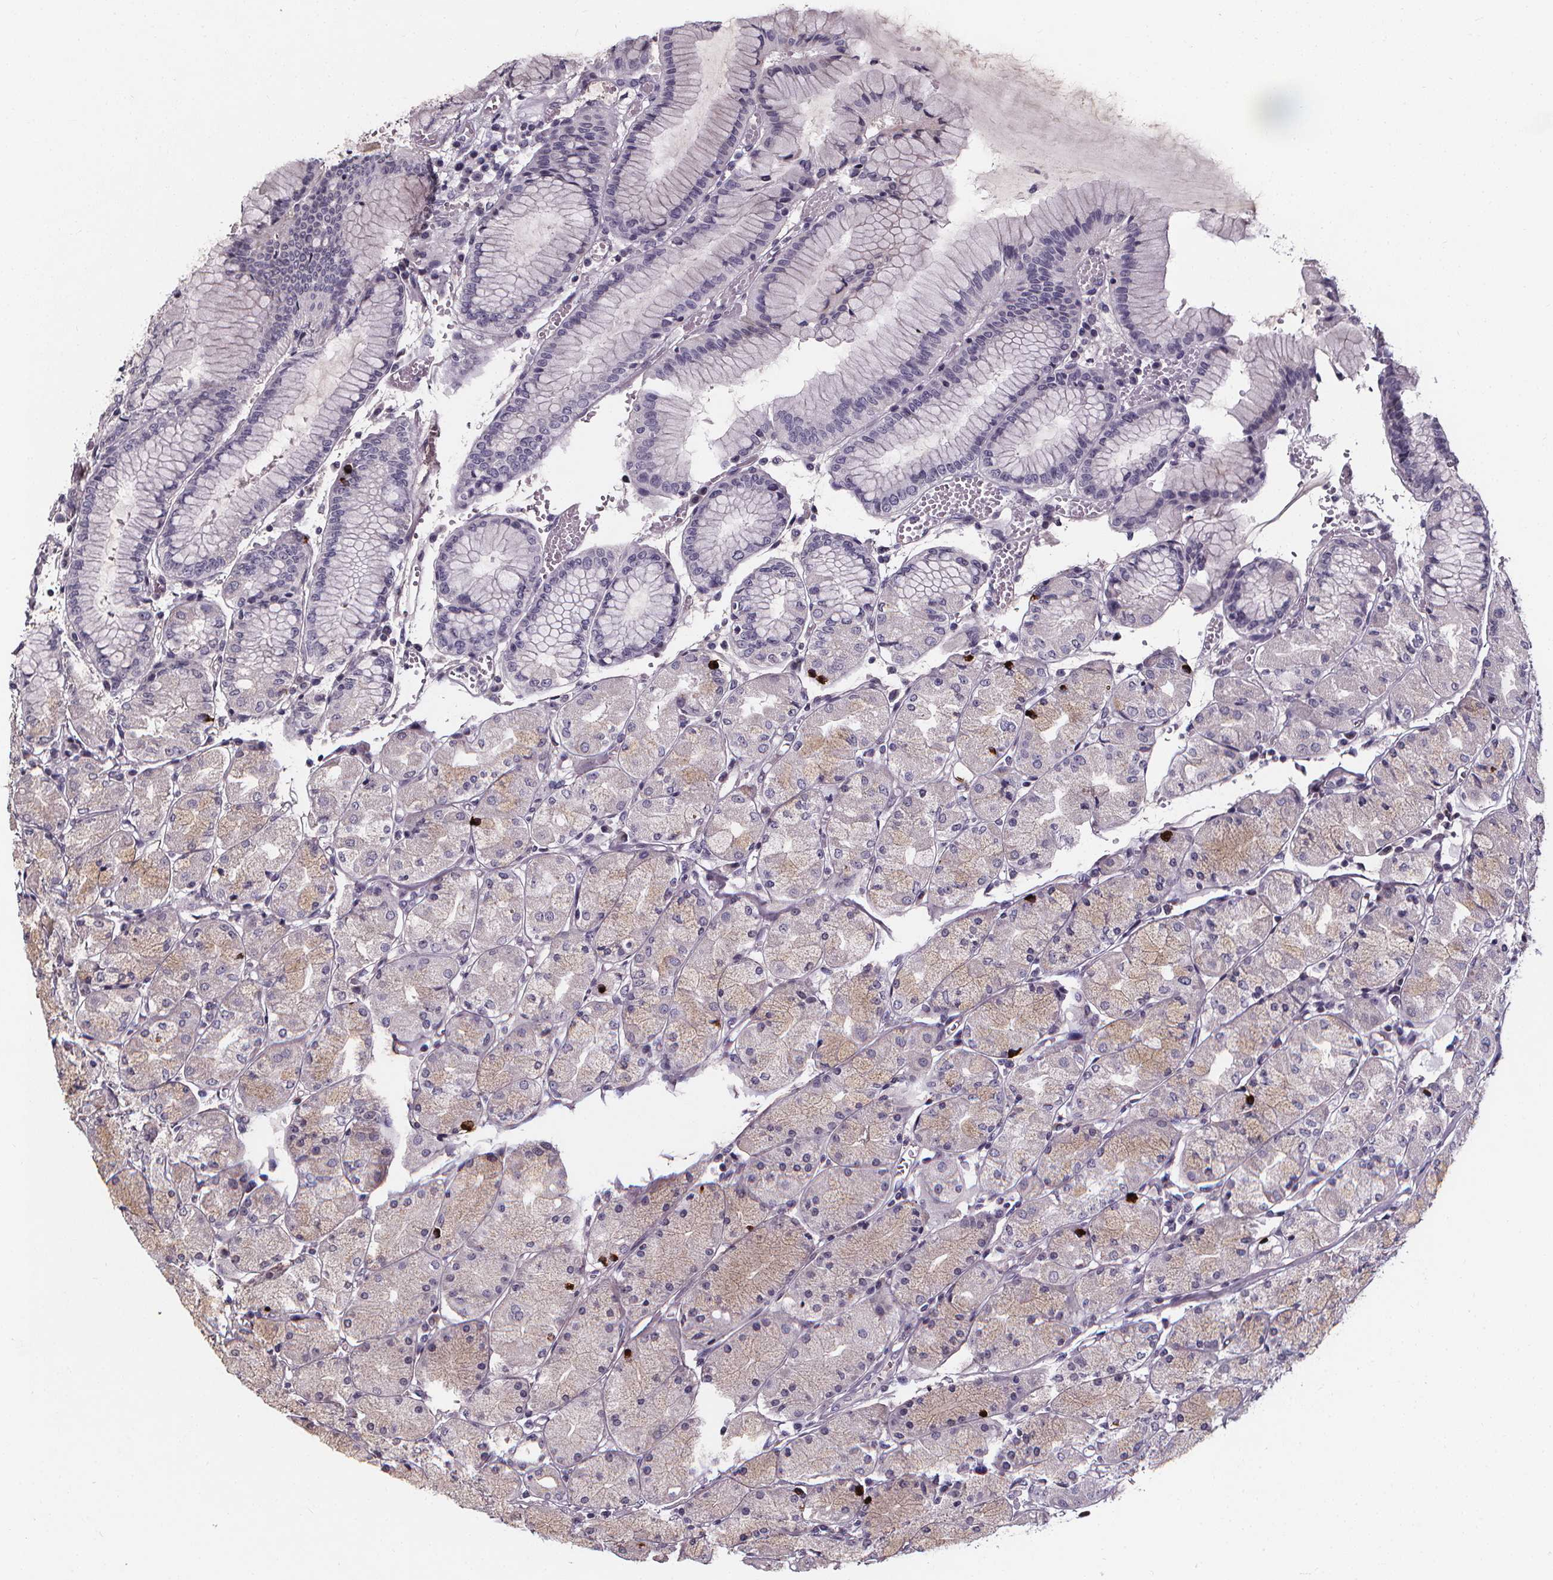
{"staining": {"intensity": "weak", "quantity": "<25%", "location": "cytoplasmic/membranous"}, "tissue": "stomach", "cell_type": "Glandular cells", "image_type": "normal", "snomed": [{"axis": "morphology", "description": "Normal tissue, NOS"}, {"axis": "topography", "description": "Stomach, upper"}], "caption": "DAB immunohistochemical staining of unremarkable stomach demonstrates no significant staining in glandular cells.", "gene": "SPAG8", "patient": {"sex": "male", "age": 69}}